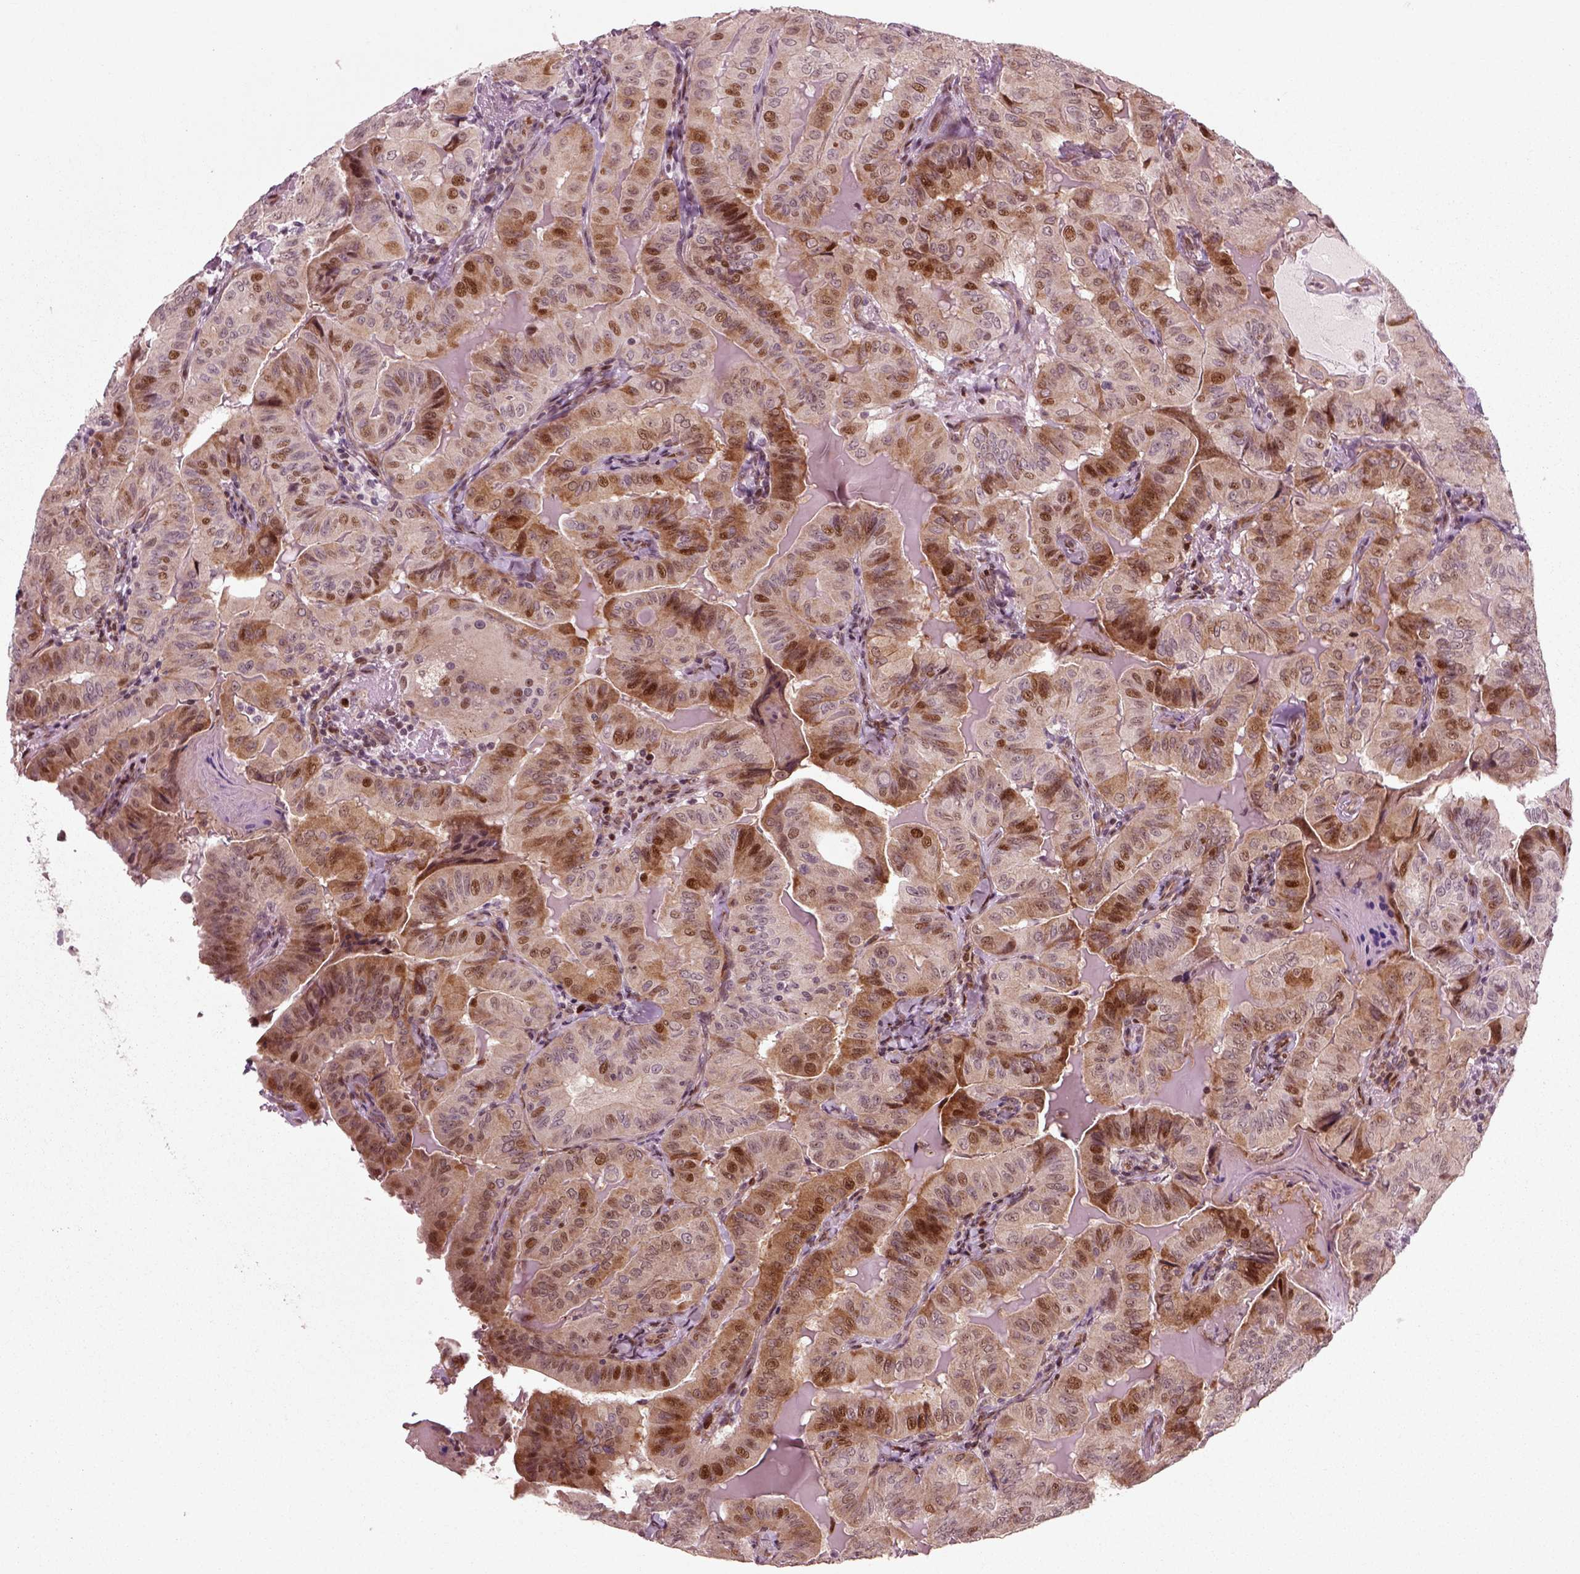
{"staining": {"intensity": "strong", "quantity": "25%-75%", "location": "cytoplasmic/membranous,nuclear"}, "tissue": "thyroid cancer", "cell_type": "Tumor cells", "image_type": "cancer", "snomed": [{"axis": "morphology", "description": "Papillary adenocarcinoma, NOS"}, {"axis": "topography", "description": "Thyroid gland"}], "caption": "Immunohistochemistry (IHC) staining of thyroid cancer, which exhibits high levels of strong cytoplasmic/membranous and nuclear positivity in approximately 25%-75% of tumor cells indicating strong cytoplasmic/membranous and nuclear protein positivity. The staining was performed using DAB (brown) for protein detection and nuclei were counterstained in hematoxylin (blue).", "gene": "CDC14A", "patient": {"sex": "female", "age": 68}}